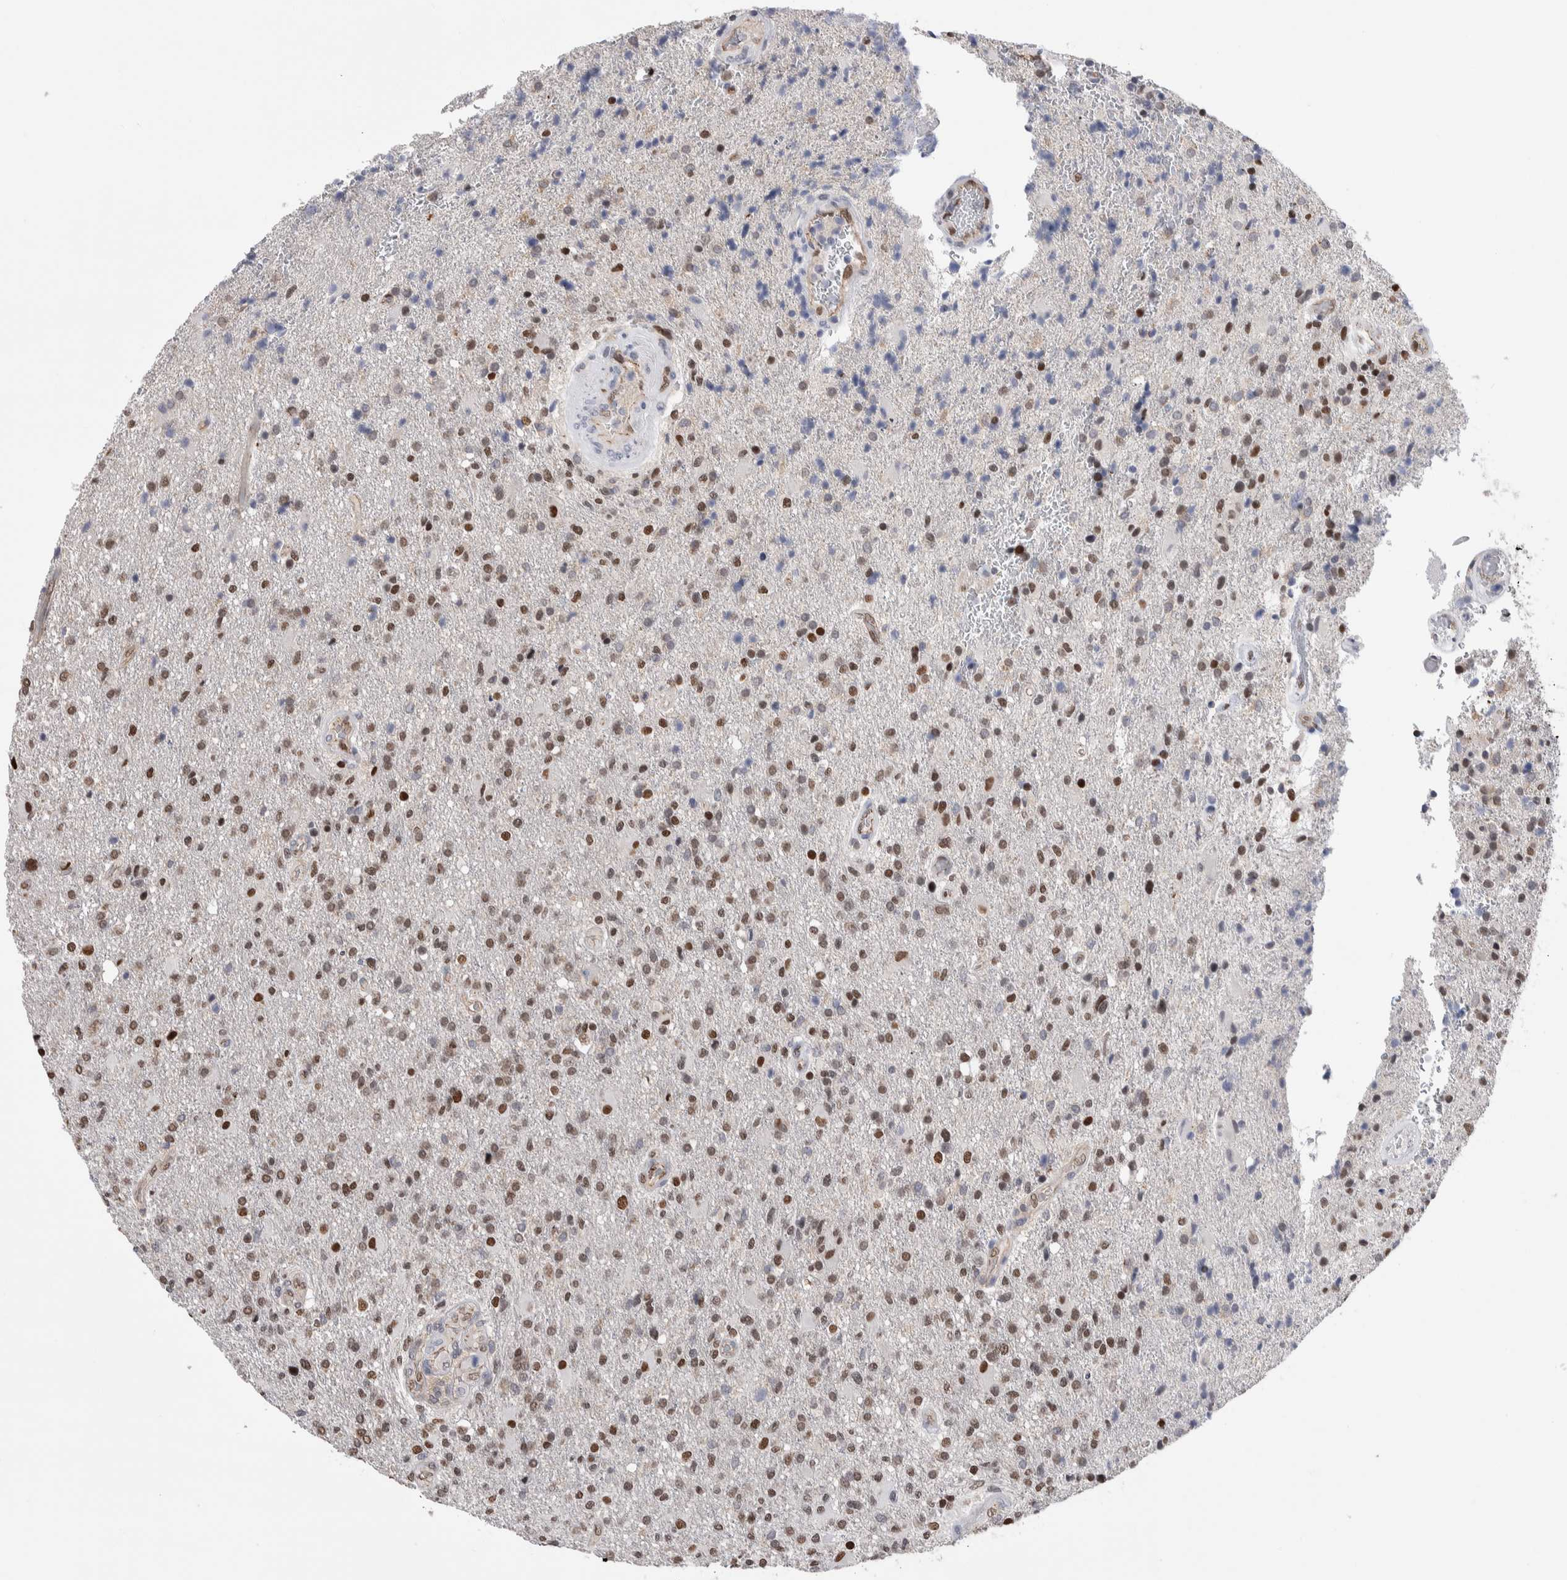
{"staining": {"intensity": "moderate", "quantity": ">75%", "location": "nuclear"}, "tissue": "glioma", "cell_type": "Tumor cells", "image_type": "cancer", "snomed": [{"axis": "morphology", "description": "Glioma, malignant, High grade"}, {"axis": "topography", "description": "Brain"}], "caption": "Protein expression analysis of malignant glioma (high-grade) reveals moderate nuclear staining in about >75% of tumor cells. (DAB (3,3'-diaminobenzidine) IHC with brightfield microscopy, high magnification).", "gene": "ZBTB49", "patient": {"sex": "male", "age": 72}}